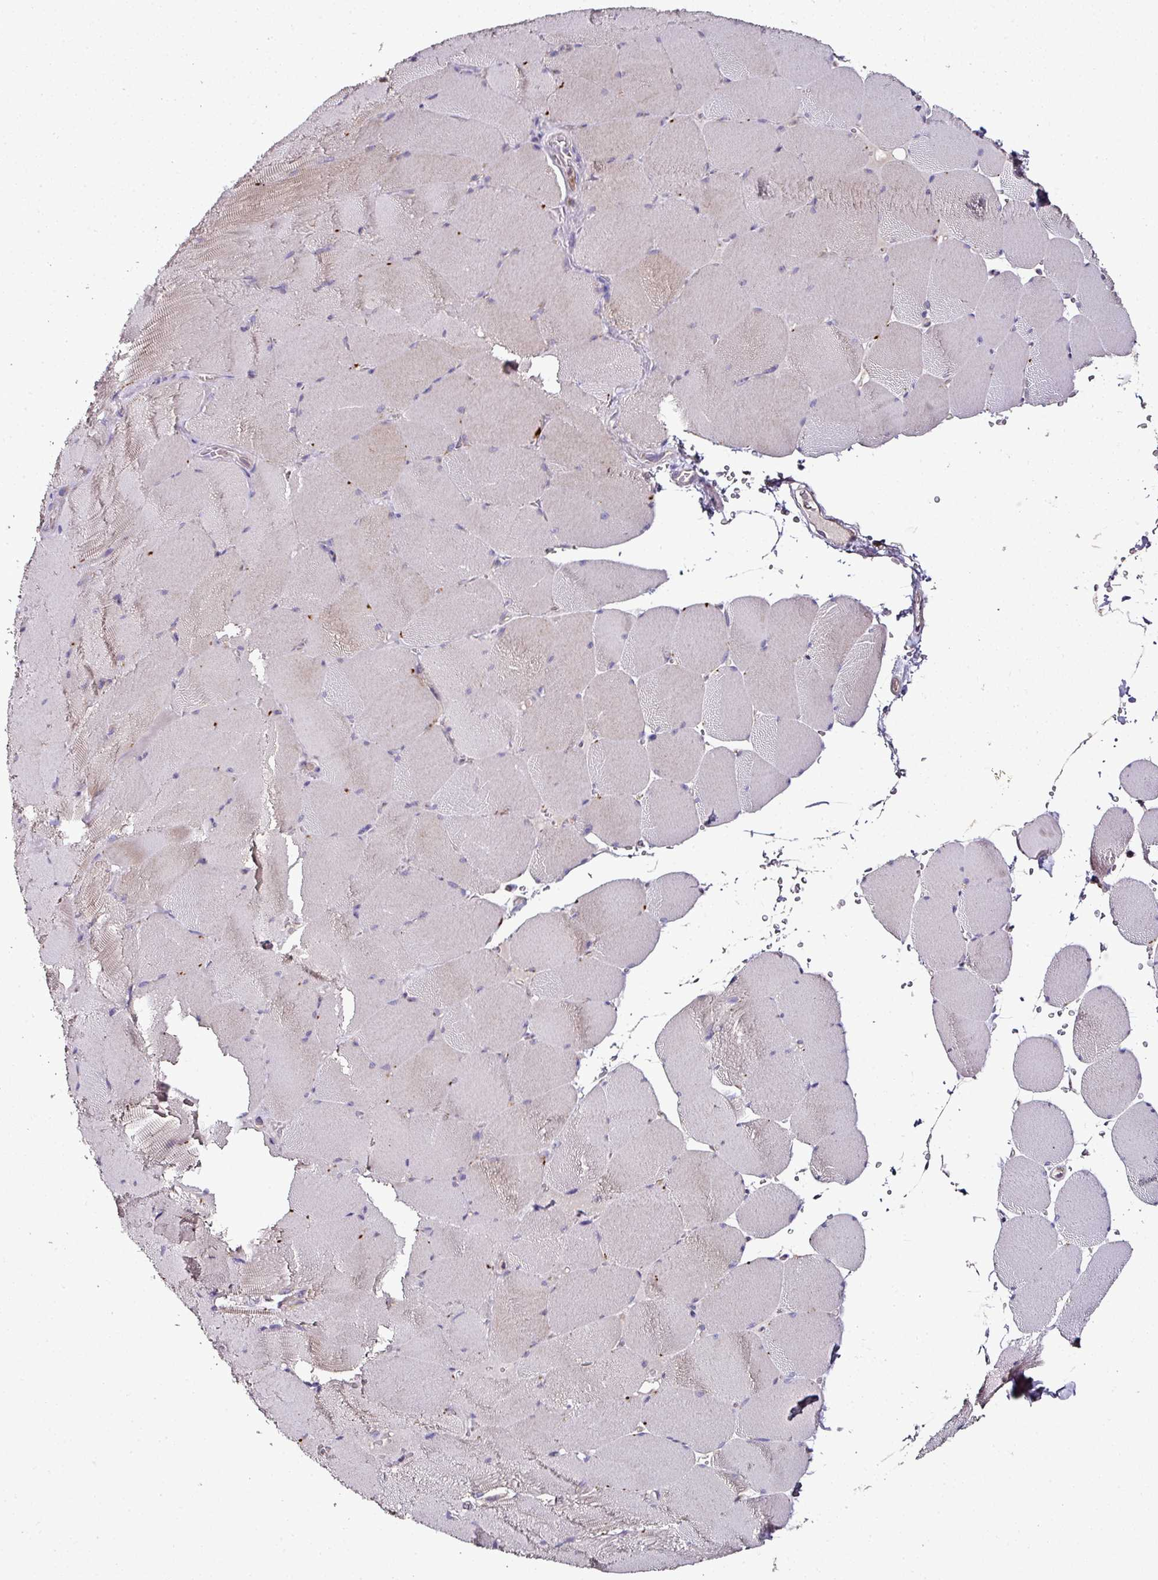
{"staining": {"intensity": "weak", "quantity": "<25%", "location": "cytoplasmic/membranous"}, "tissue": "skeletal muscle", "cell_type": "Myocytes", "image_type": "normal", "snomed": [{"axis": "morphology", "description": "Normal tissue, NOS"}, {"axis": "topography", "description": "Skeletal muscle"}, {"axis": "topography", "description": "Head-Neck"}], "caption": "Immunohistochemical staining of normal skeletal muscle shows no significant positivity in myocytes. (DAB (3,3'-diaminobenzidine) IHC visualized using brightfield microscopy, high magnification).", "gene": "SKIC2", "patient": {"sex": "male", "age": 66}}